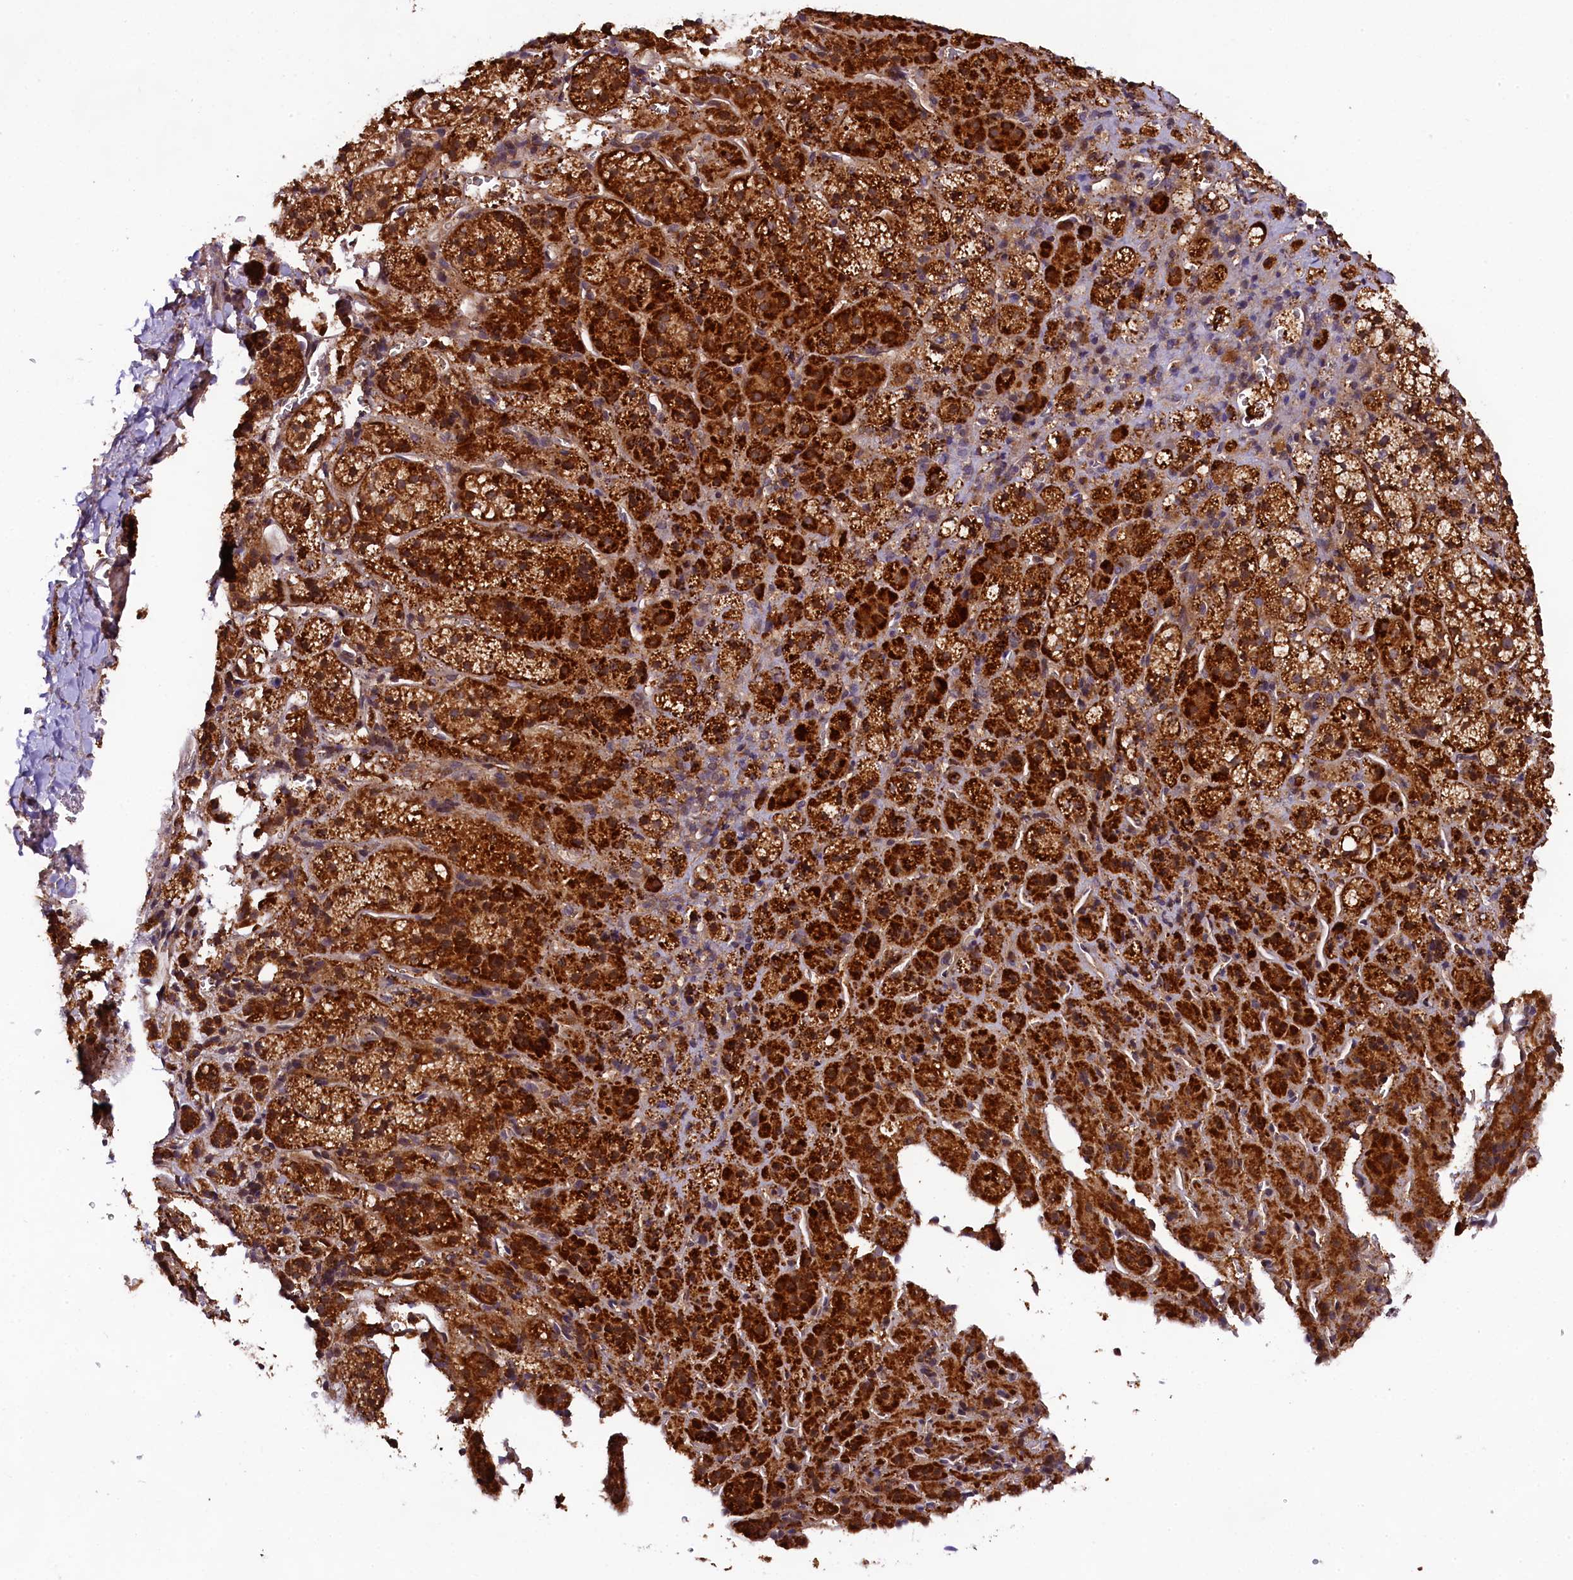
{"staining": {"intensity": "strong", "quantity": ">75%", "location": "cytoplasmic/membranous"}, "tissue": "adrenal gland", "cell_type": "Glandular cells", "image_type": "normal", "snomed": [{"axis": "morphology", "description": "Normal tissue, NOS"}, {"axis": "topography", "description": "Adrenal gland"}], "caption": "Strong cytoplasmic/membranous protein positivity is seen in about >75% of glandular cells in adrenal gland. The staining was performed using DAB (3,3'-diaminobenzidine), with brown indicating positive protein expression. Nuclei are stained blue with hematoxylin.", "gene": "DOHH", "patient": {"sex": "female", "age": 44}}